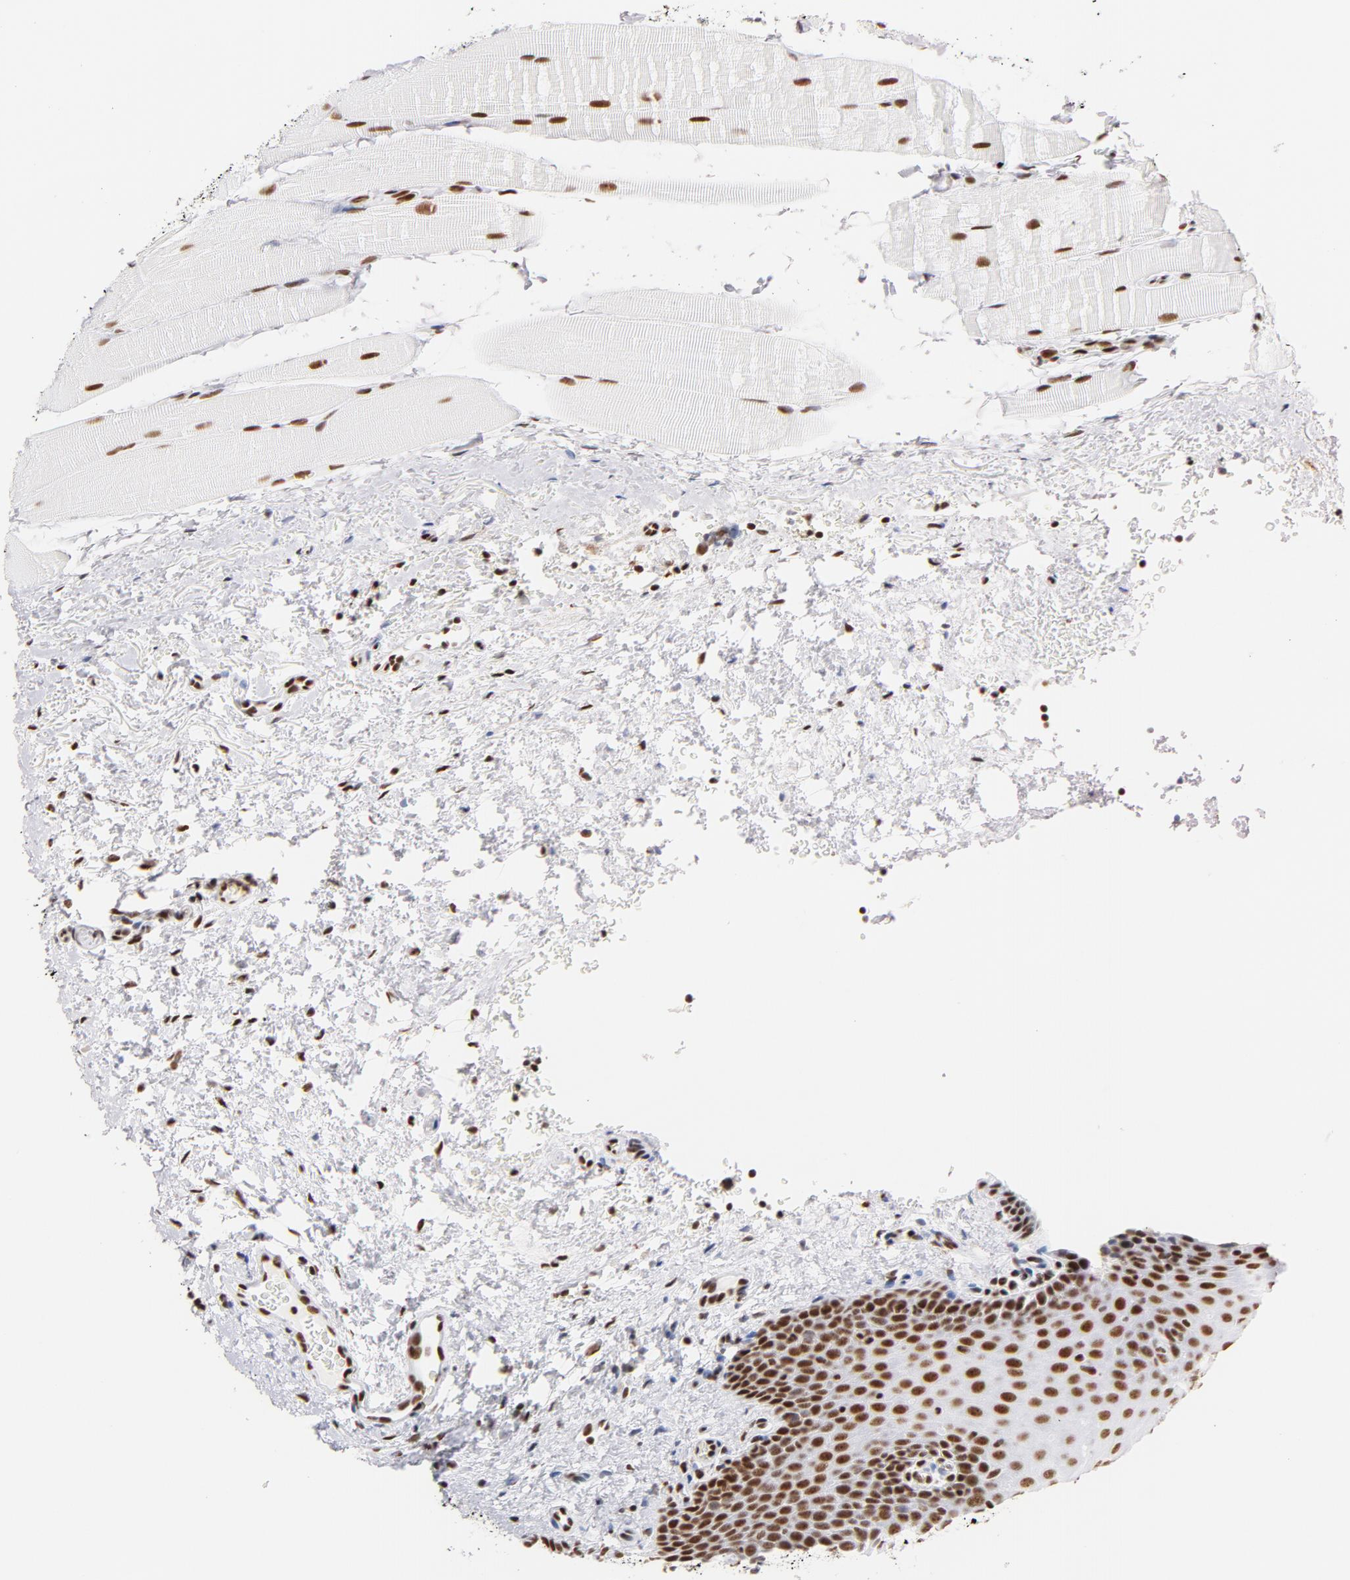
{"staining": {"intensity": "strong", "quantity": ">75%", "location": "nuclear"}, "tissue": "oral mucosa", "cell_type": "Squamous epithelial cells", "image_type": "normal", "snomed": [{"axis": "morphology", "description": "Normal tissue, NOS"}, {"axis": "topography", "description": "Oral tissue"}], "caption": "An immunohistochemistry micrograph of unremarkable tissue is shown. Protein staining in brown labels strong nuclear positivity in oral mucosa within squamous epithelial cells.", "gene": "XRCC5", "patient": {"sex": "male", "age": 20}}